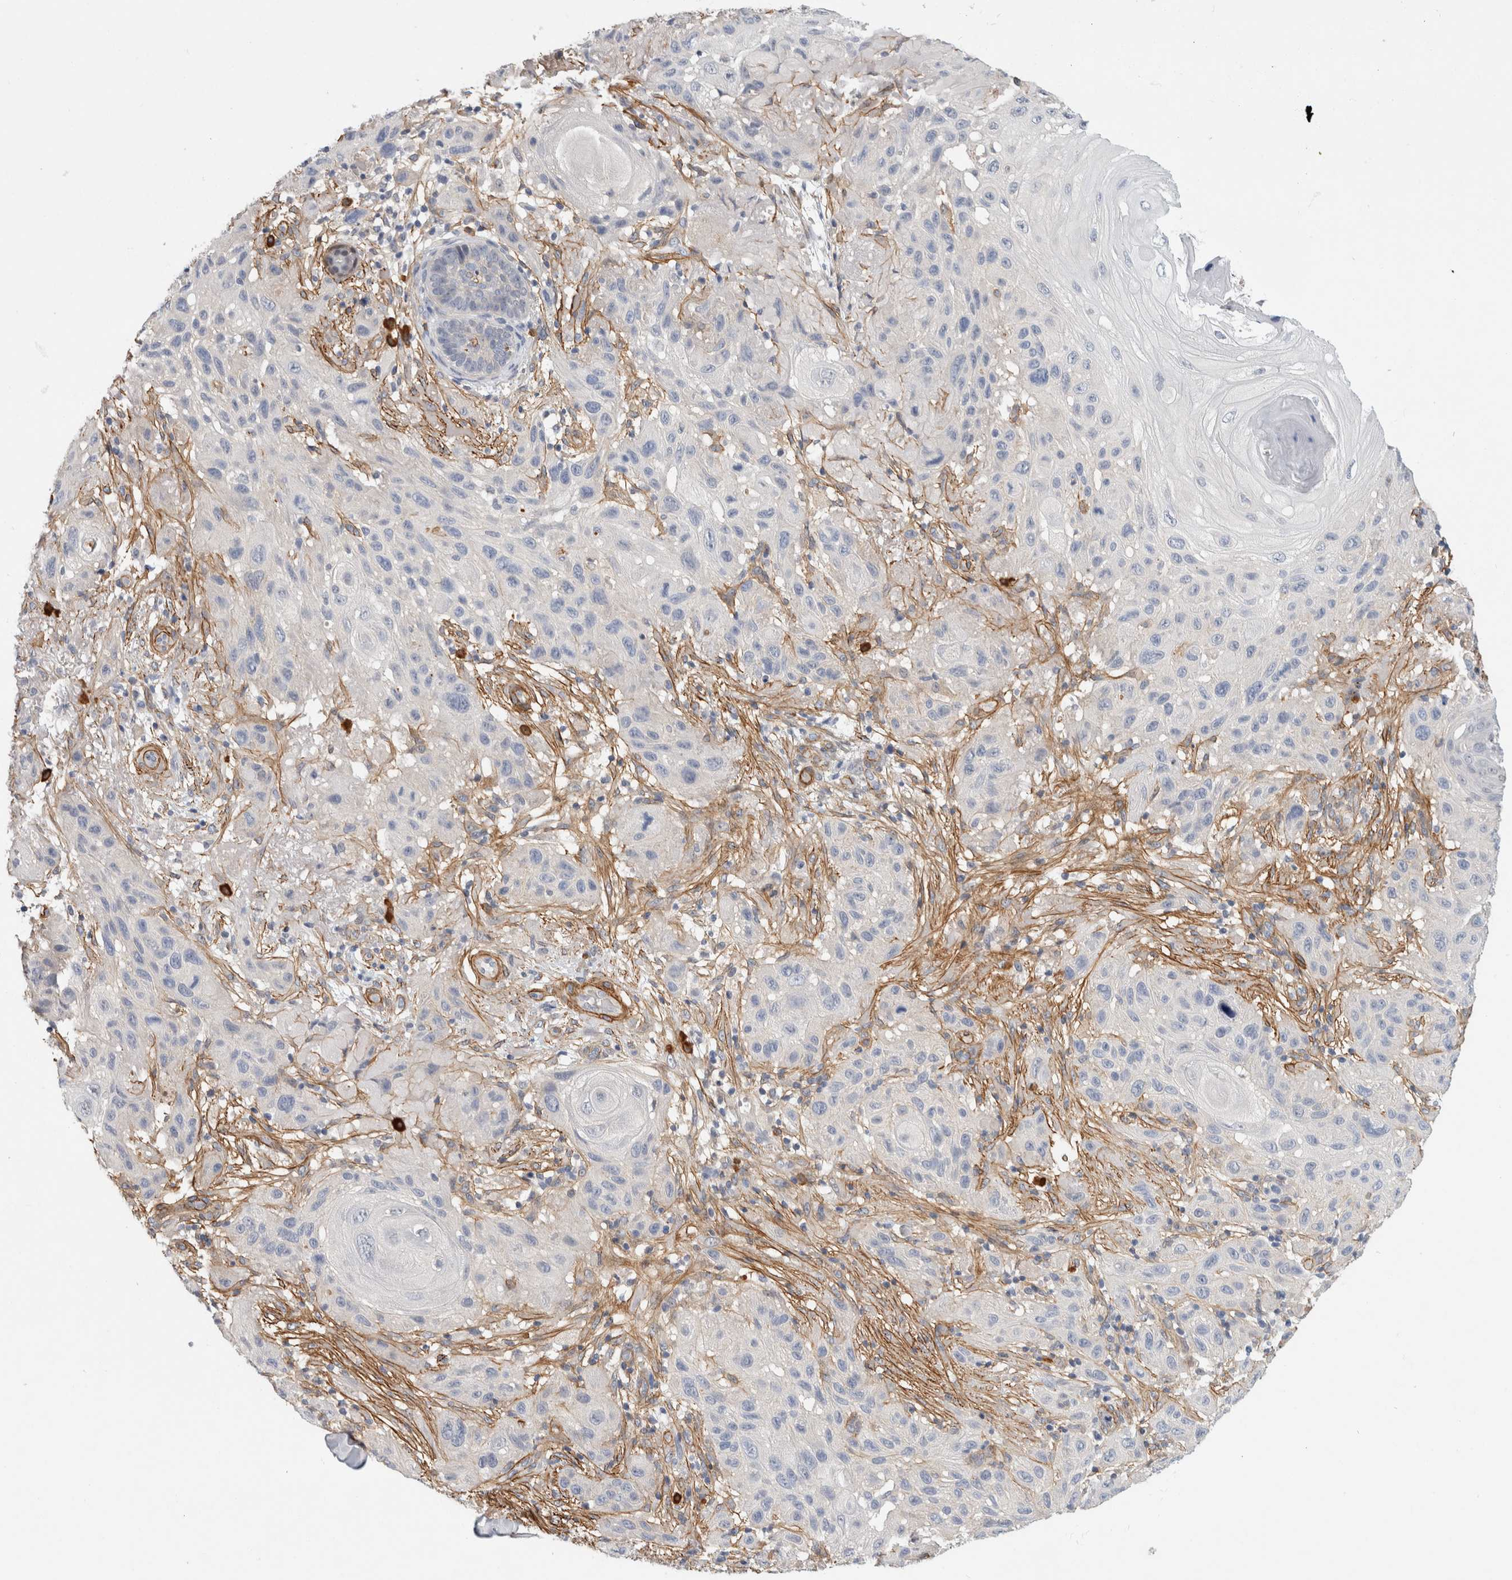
{"staining": {"intensity": "negative", "quantity": "none", "location": "none"}, "tissue": "skin cancer", "cell_type": "Tumor cells", "image_type": "cancer", "snomed": [{"axis": "morphology", "description": "Normal tissue, NOS"}, {"axis": "morphology", "description": "Squamous cell carcinoma, NOS"}, {"axis": "topography", "description": "Skin"}], "caption": "Skin squamous cell carcinoma was stained to show a protein in brown. There is no significant staining in tumor cells.", "gene": "PGM1", "patient": {"sex": "female", "age": 96}}